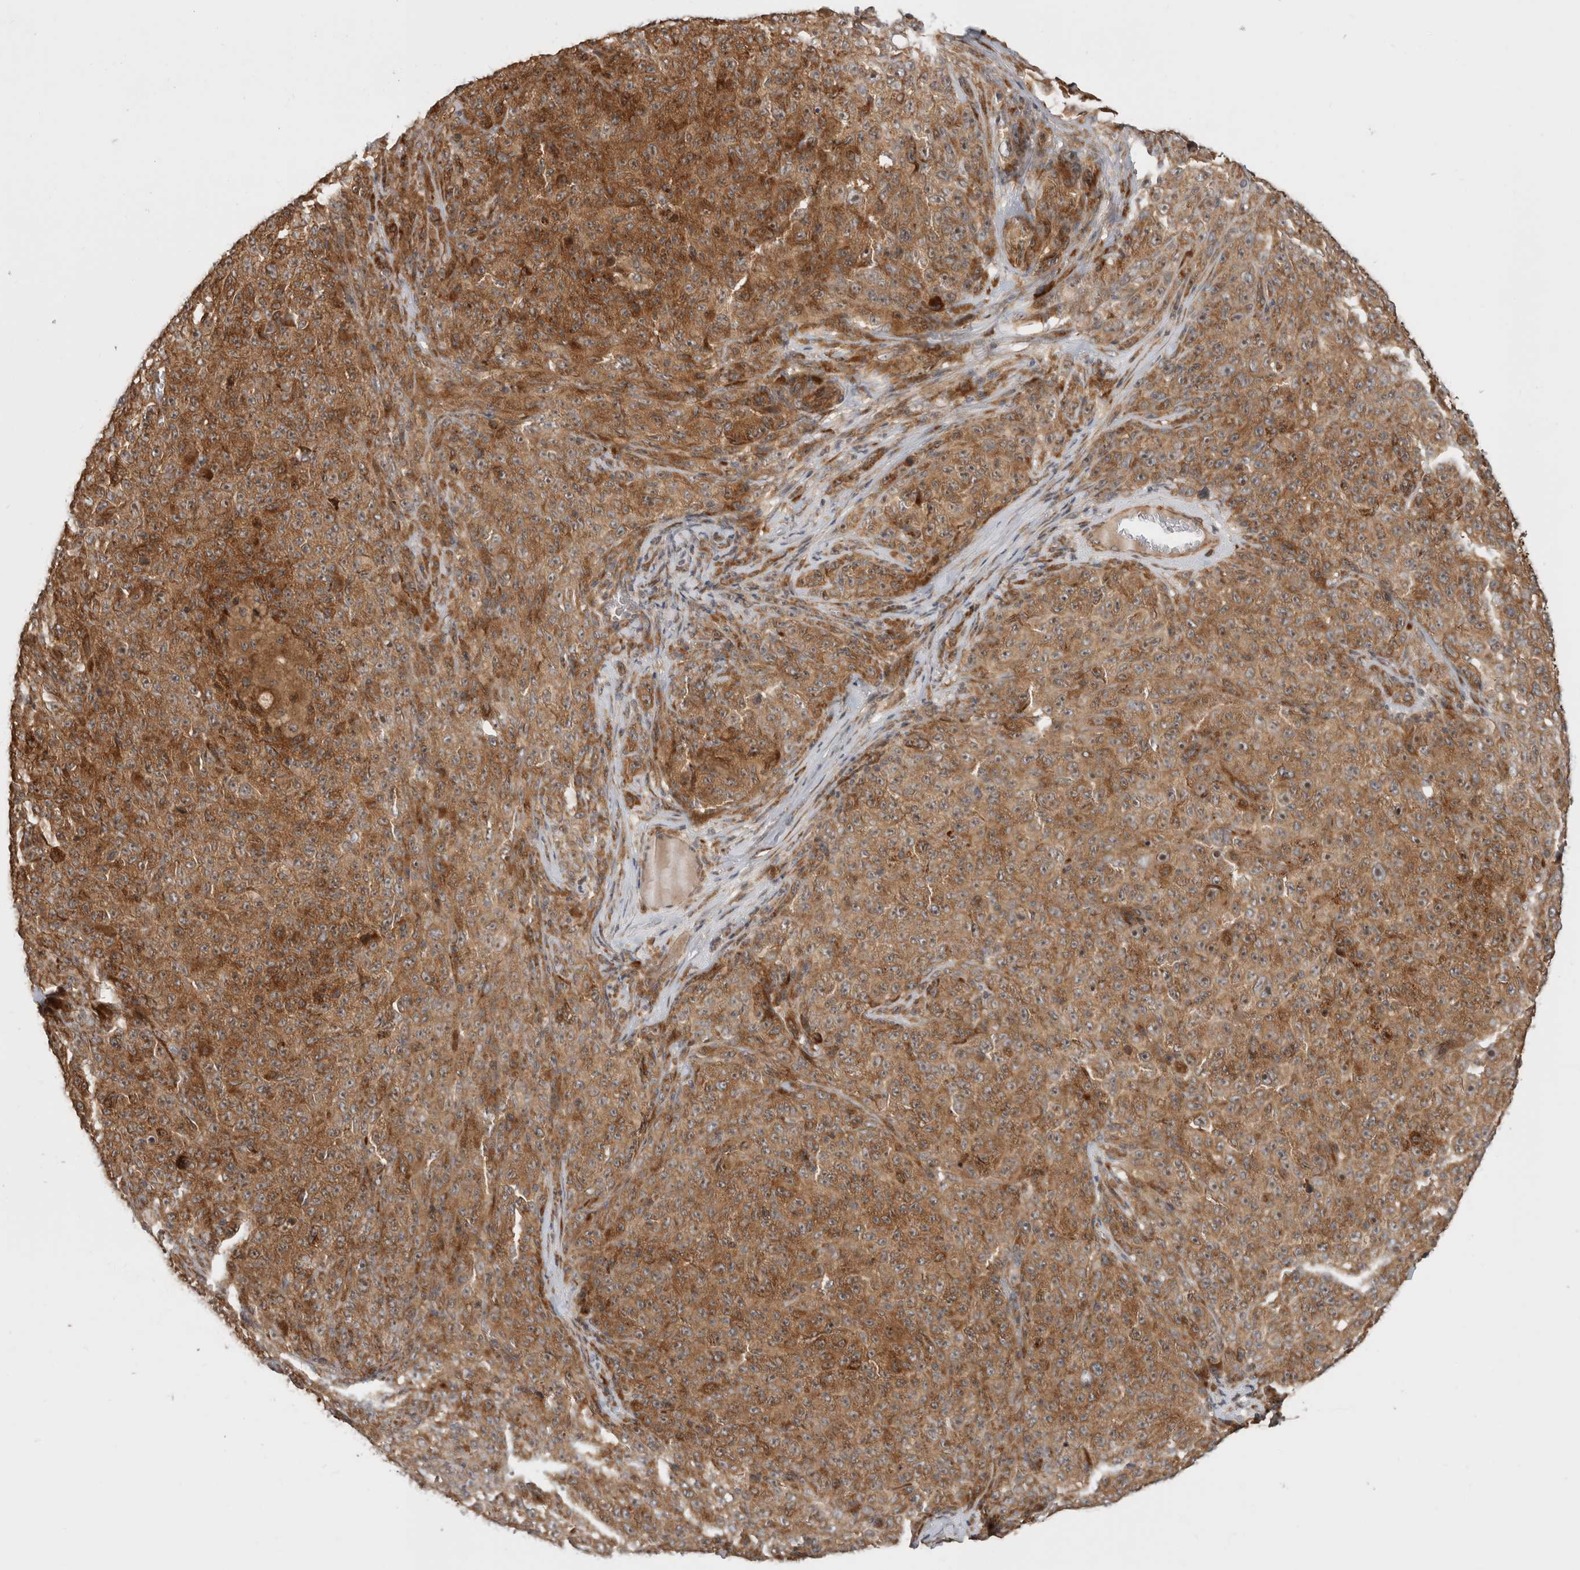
{"staining": {"intensity": "moderate", "quantity": ">75%", "location": "cytoplasmic/membranous"}, "tissue": "melanoma", "cell_type": "Tumor cells", "image_type": "cancer", "snomed": [{"axis": "morphology", "description": "Malignant melanoma, NOS"}, {"axis": "topography", "description": "Skin"}], "caption": "Immunohistochemical staining of human melanoma exhibits medium levels of moderate cytoplasmic/membranous expression in about >75% of tumor cells.", "gene": "PCDHB15", "patient": {"sex": "female", "age": 82}}